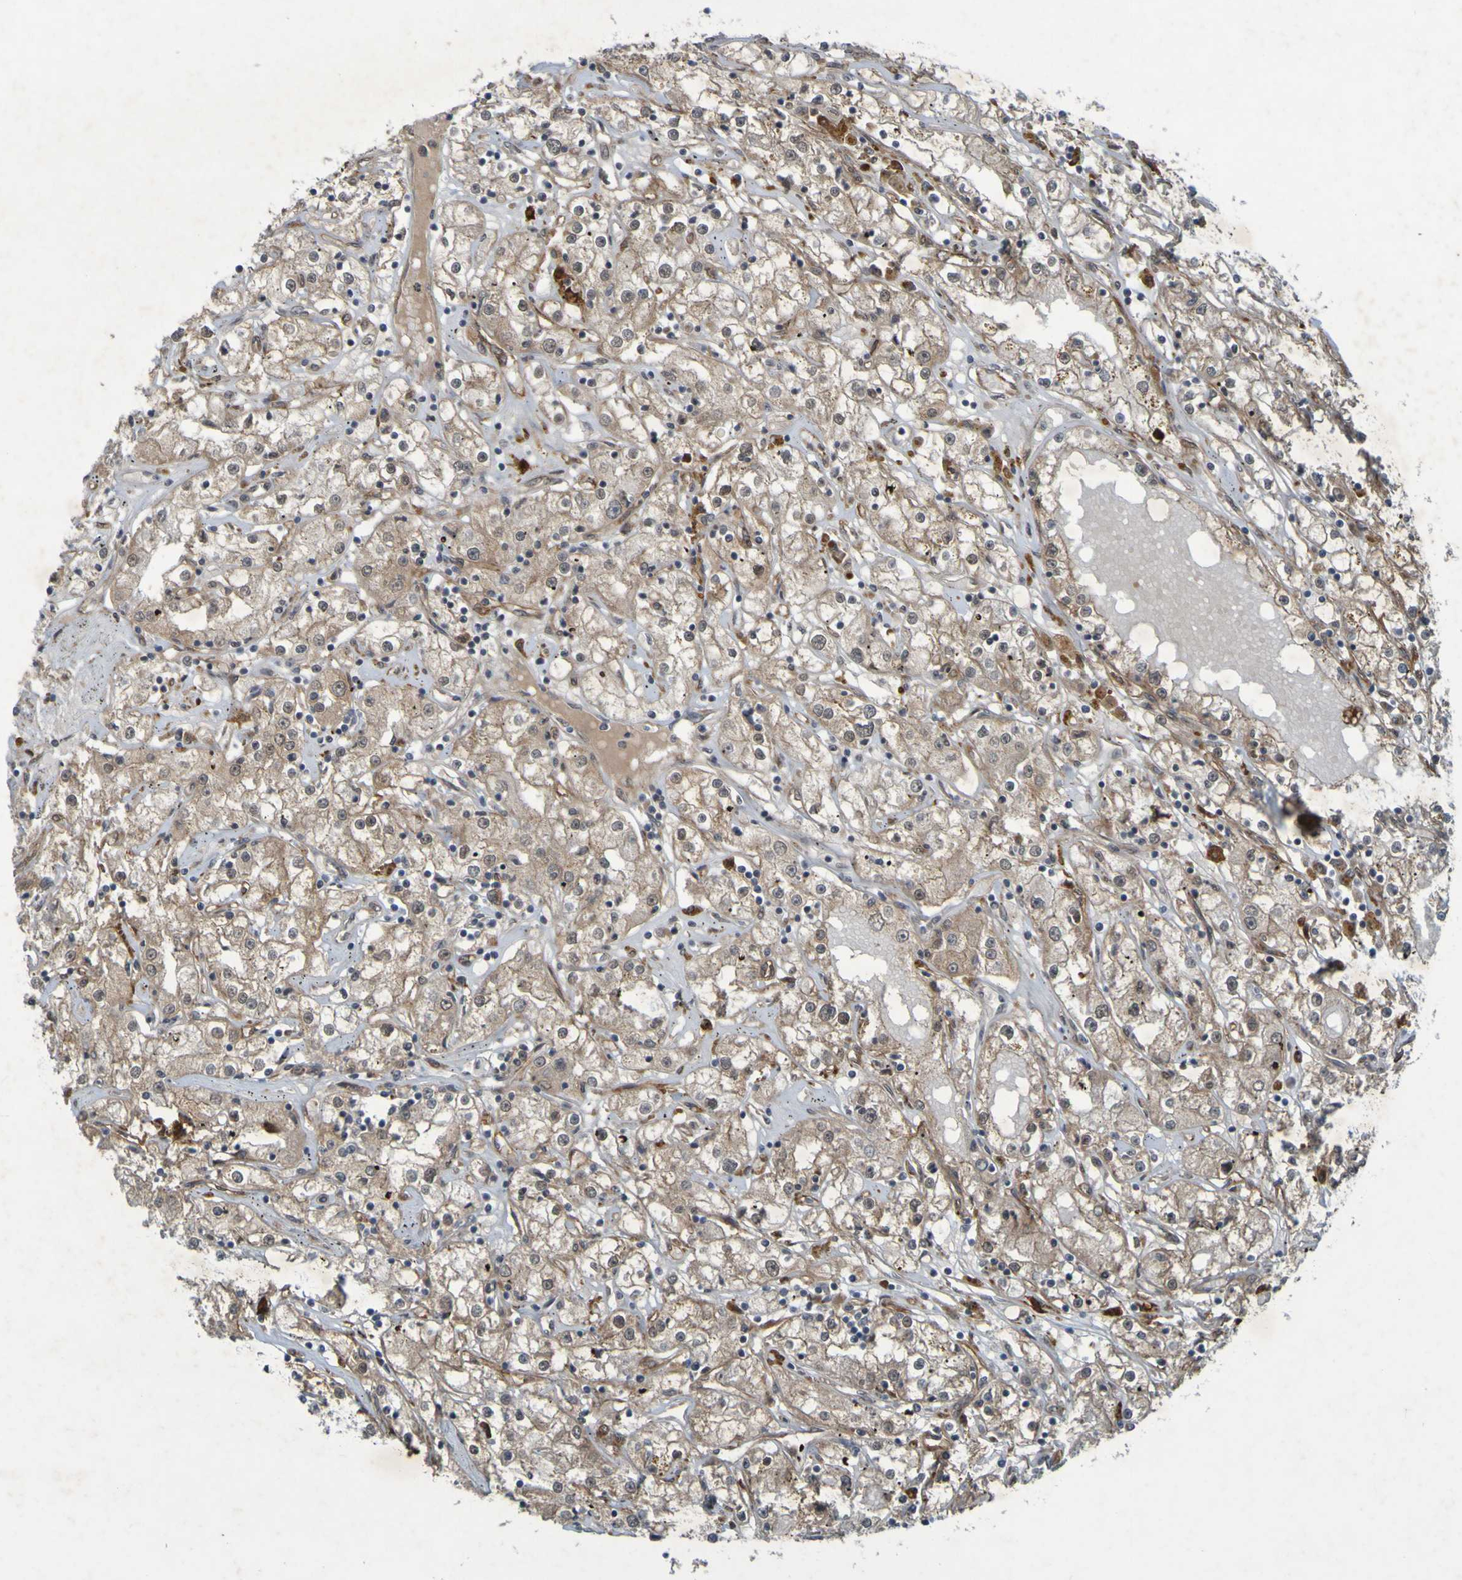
{"staining": {"intensity": "moderate", "quantity": ">75%", "location": "cytoplasmic/membranous"}, "tissue": "renal cancer", "cell_type": "Tumor cells", "image_type": "cancer", "snomed": [{"axis": "morphology", "description": "Adenocarcinoma, NOS"}, {"axis": "topography", "description": "Kidney"}], "caption": "This micrograph exhibits adenocarcinoma (renal) stained with IHC to label a protein in brown. The cytoplasmic/membranous of tumor cells show moderate positivity for the protein. Nuclei are counter-stained blue.", "gene": "MCPH1", "patient": {"sex": "male", "age": 56}}